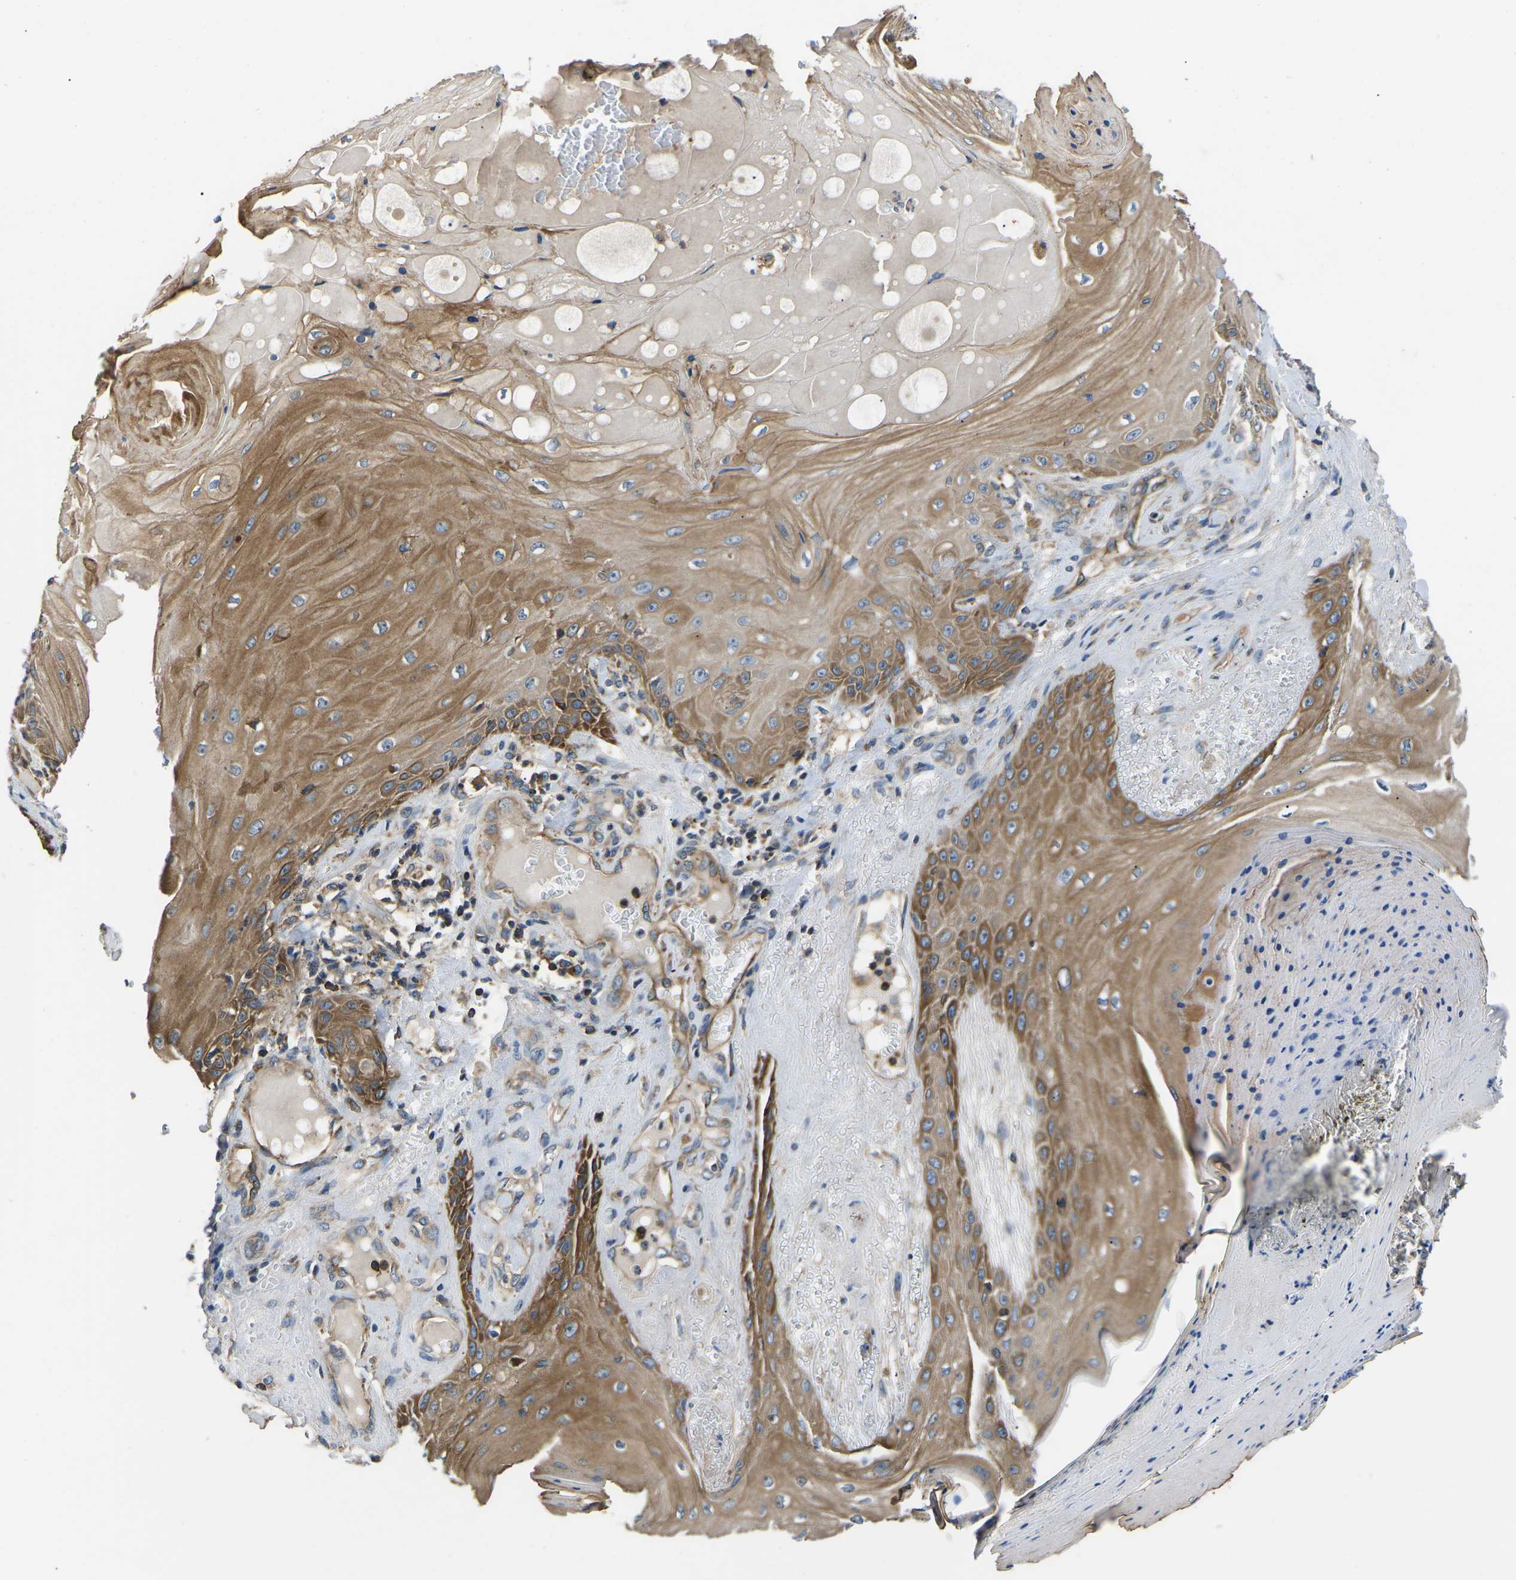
{"staining": {"intensity": "moderate", "quantity": ">75%", "location": "cytoplasmic/membranous"}, "tissue": "skin cancer", "cell_type": "Tumor cells", "image_type": "cancer", "snomed": [{"axis": "morphology", "description": "Squamous cell carcinoma, NOS"}, {"axis": "topography", "description": "Skin"}], "caption": "A histopathology image of skin squamous cell carcinoma stained for a protein shows moderate cytoplasmic/membranous brown staining in tumor cells.", "gene": "KCNJ15", "patient": {"sex": "male", "age": 74}}